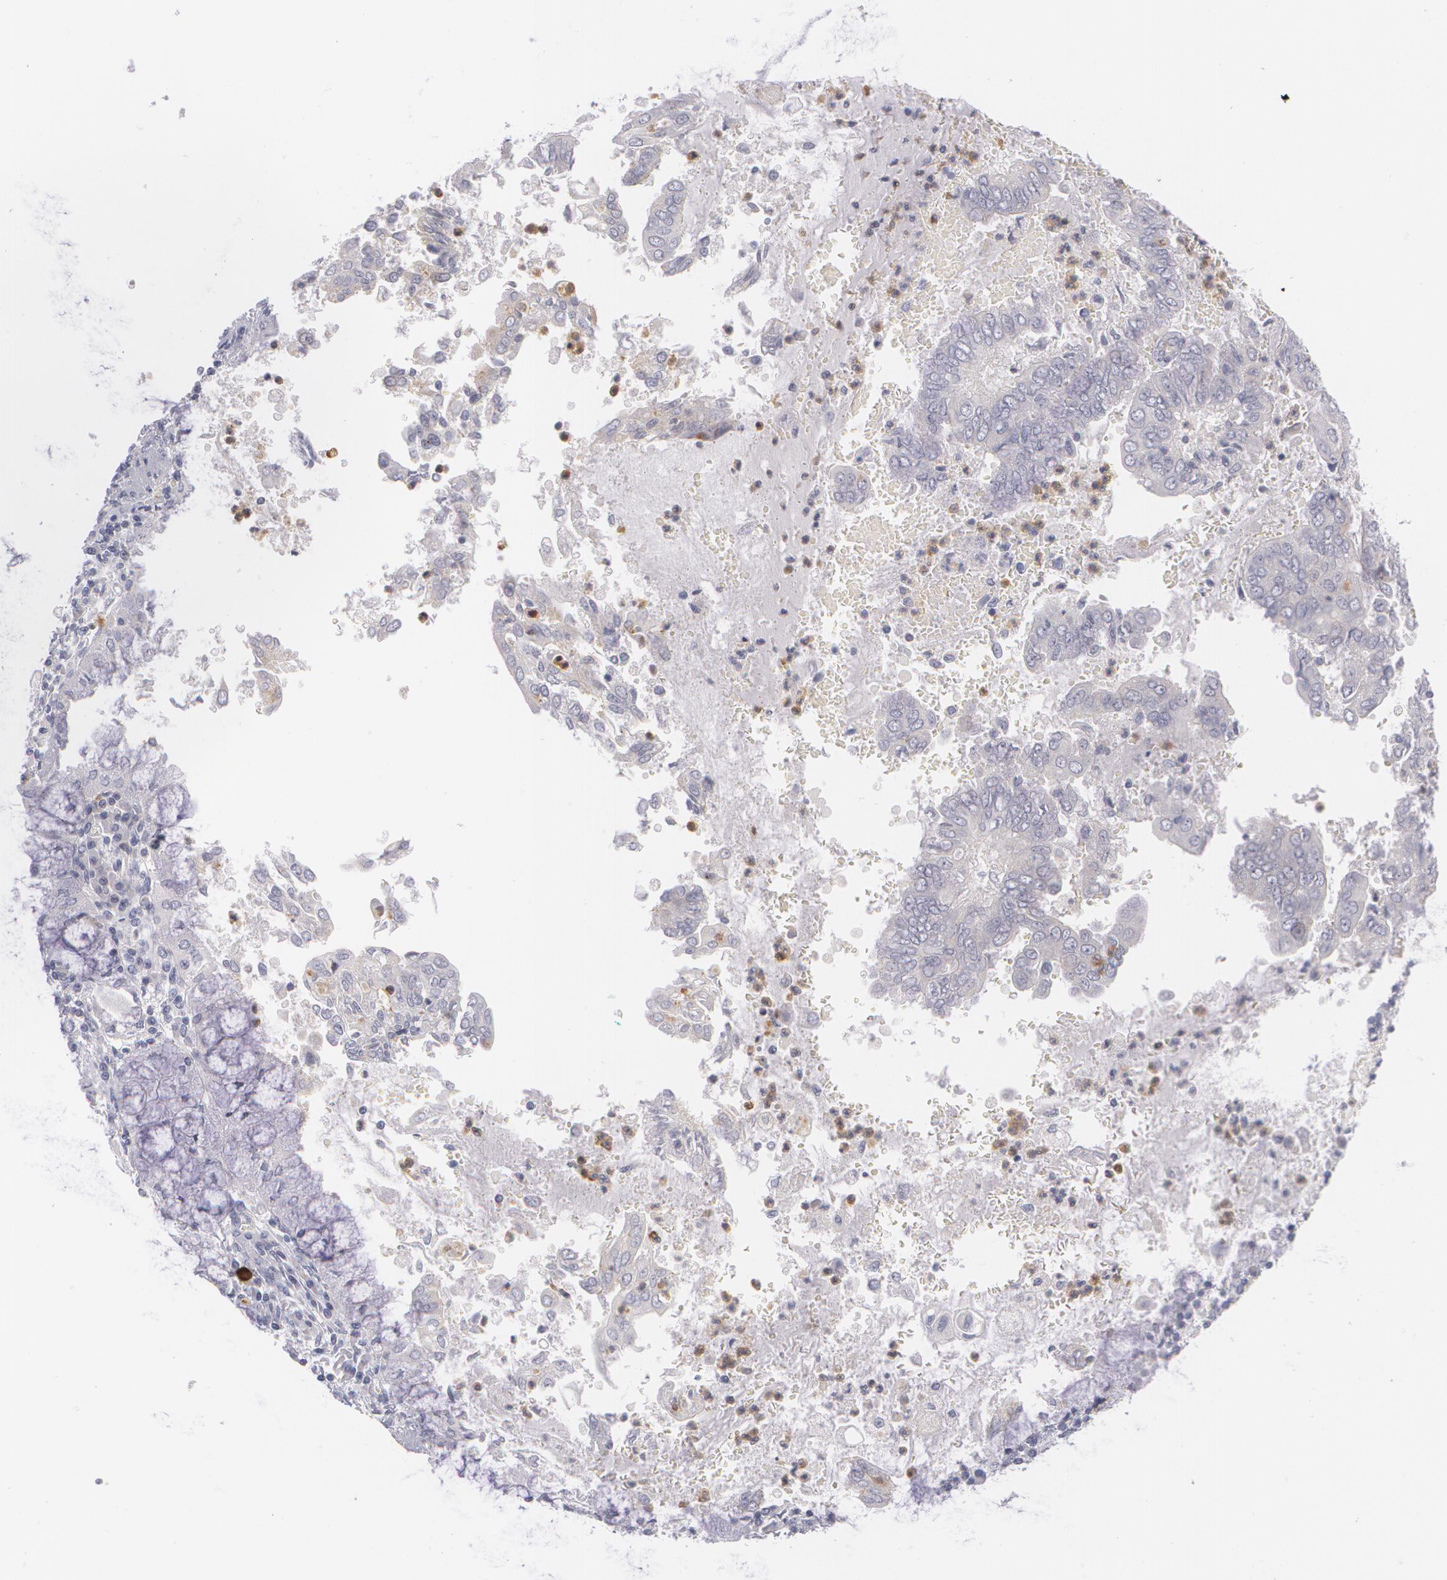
{"staining": {"intensity": "negative", "quantity": "none", "location": "none"}, "tissue": "endometrial cancer", "cell_type": "Tumor cells", "image_type": "cancer", "snomed": [{"axis": "morphology", "description": "Adenocarcinoma, NOS"}, {"axis": "topography", "description": "Endometrium"}], "caption": "Tumor cells show no significant staining in adenocarcinoma (endometrial).", "gene": "FAM181A", "patient": {"sex": "female", "age": 79}}